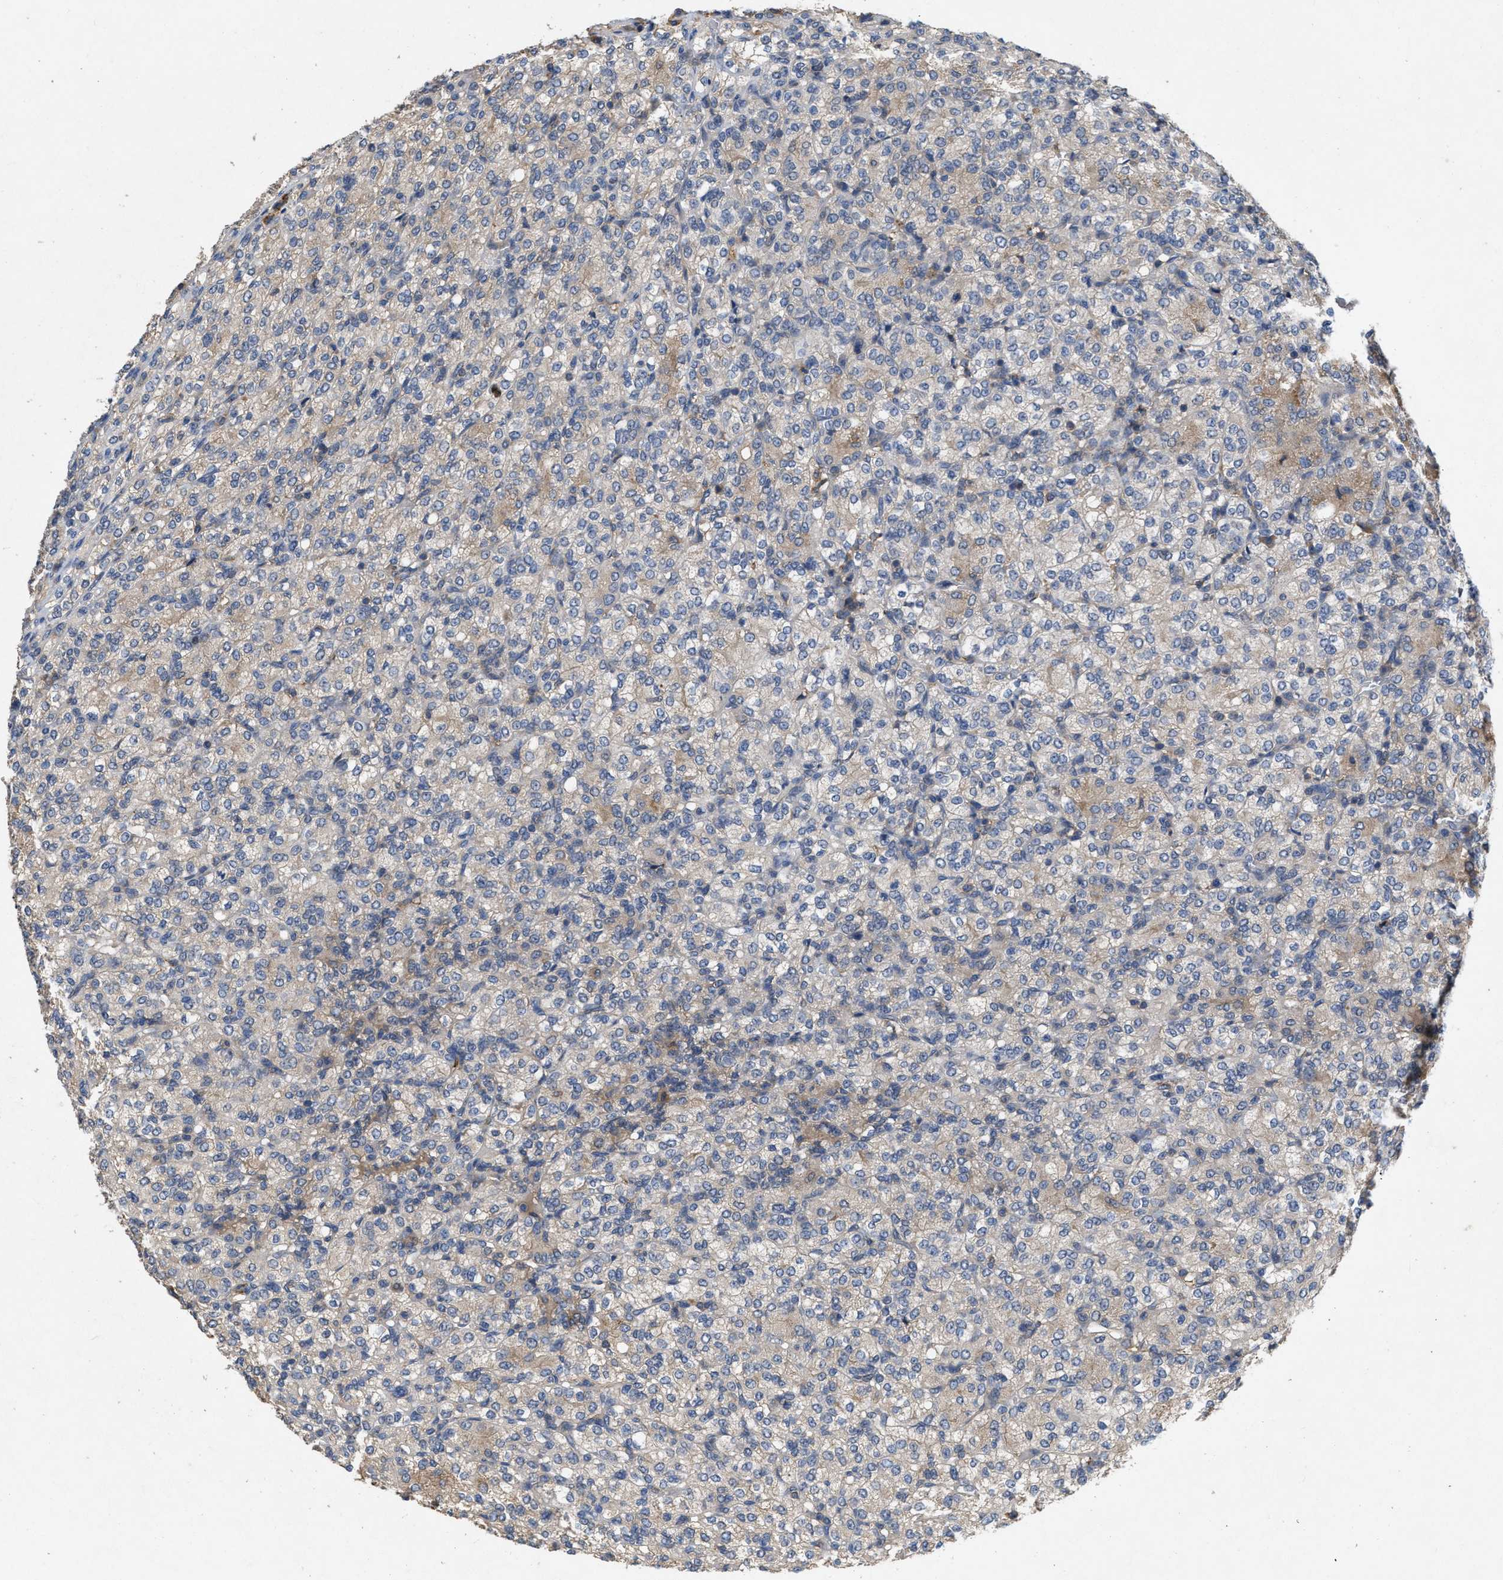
{"staining": {"intensity": "weak", "quantity": "<25%", "location": "cytoplasmic/membranous"}, "tissue": "renal cancer", "cell_type": "Tumor cells", "image_type": "cancer", "snomed": [{"axis": "morphology", "description": "Adenocarcinoma, NOS"}, {"axis": "topography", "description": "Kidney"}], "caption": "The micrograph shows no significant positivity in tumor cells of renal cancer (adenocarcinoma).", "gene": "LPAR2", "patient": {"sex": "male", "age": 77}}